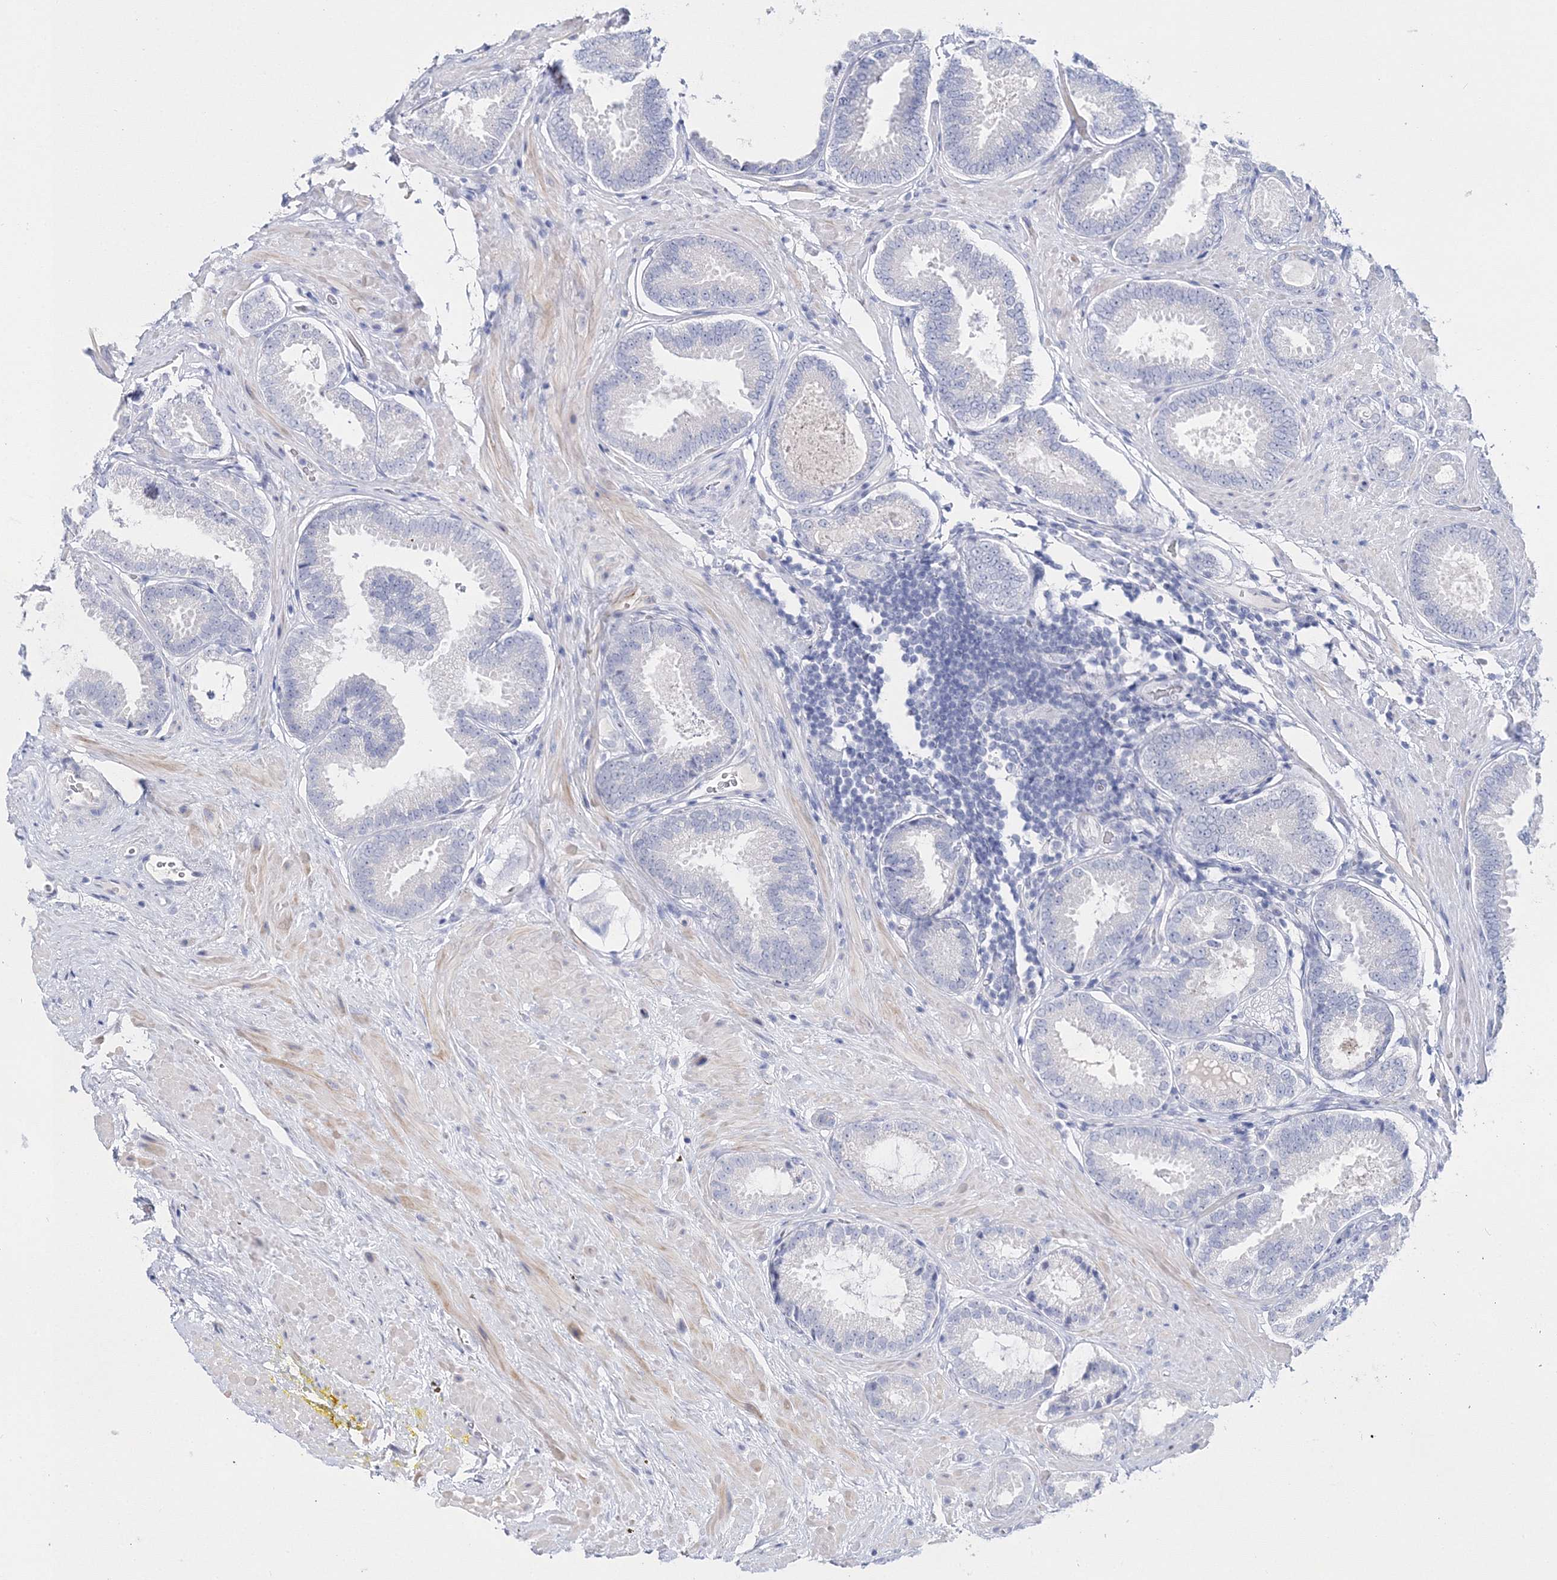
{"staining": {"intensity": "negative", "quantity": "none", "location": "none"}, "tissue": "prostate cancer", "cell_type": "Tumor cells", "image_type": "cancer", "snomed": [{"axis": "morphology", "description": "Adenocarcinoma, Low grade"}, {"axis": "topography", "description": "Prostate"}], "caption": "A high-resolution micrograph shows immunohistochemistry staining of adenocarcinoma (low-grade) (prostate), which shows no significant expression in tumor cells. (DAB immunohistochemistry visualized using brightfield microscopy, high magnification).", "gene": "MYOZ2", "patient": {"sex": "male", "age": 71}}